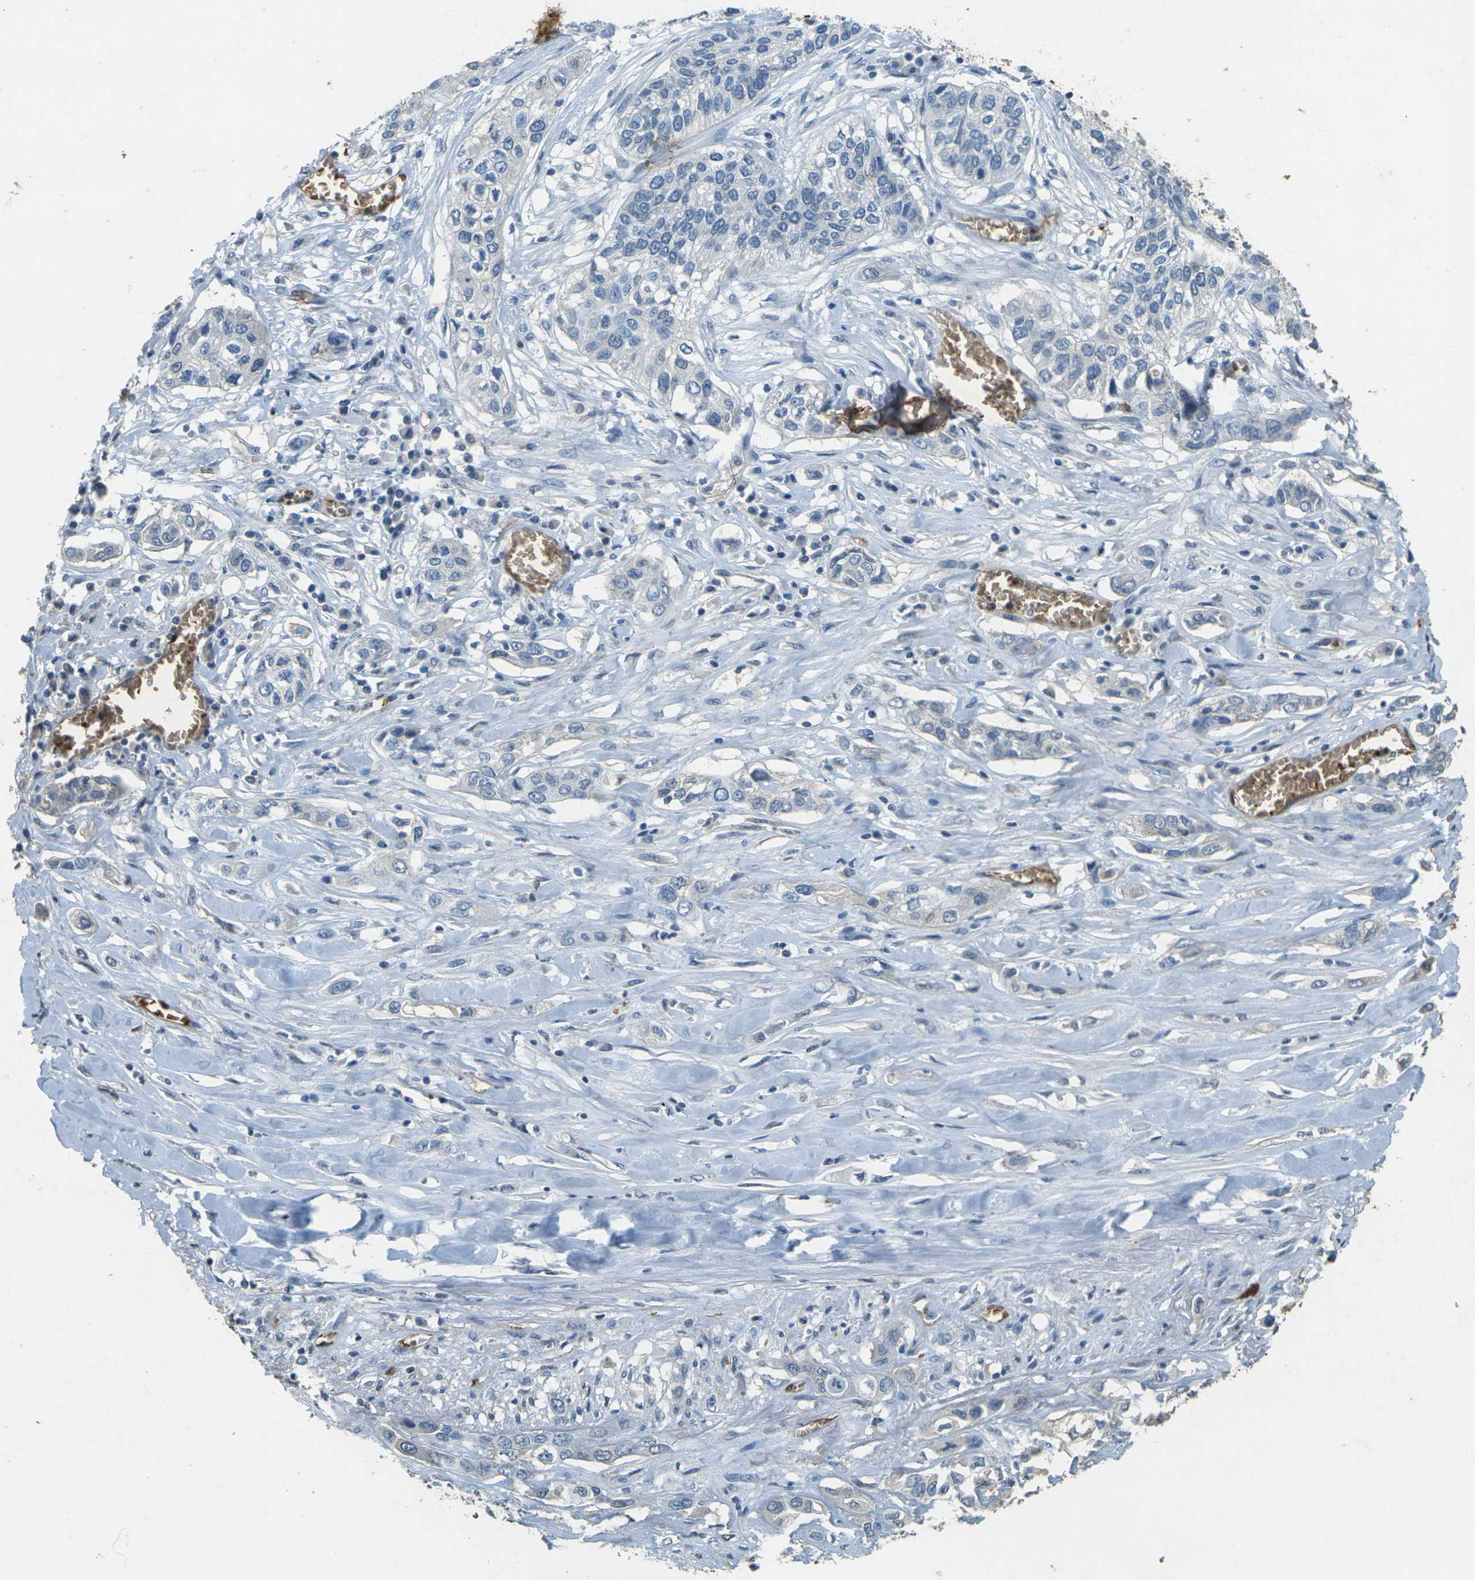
{"staining": {"intensity": "weak", "quantity": "25%-75%", "location": "cytoplasmic/membranous"}, "tissue": "lung cancer", "cell_type": "Tumor cells", "image_type": "cancer", "snomed": [{"axis": "morphology", "description": "Squamous cell carcinoma, NOS"}, {"axis": "topography", "description": "Lung"}], "caption": "Protein analysis of lung cancer tissue displays weak cytoplasmic/membranous expression in approximately 25%-75% of tumor cells.", "gene": "HBB", "patient": {"sex": "male", "age": 71}}